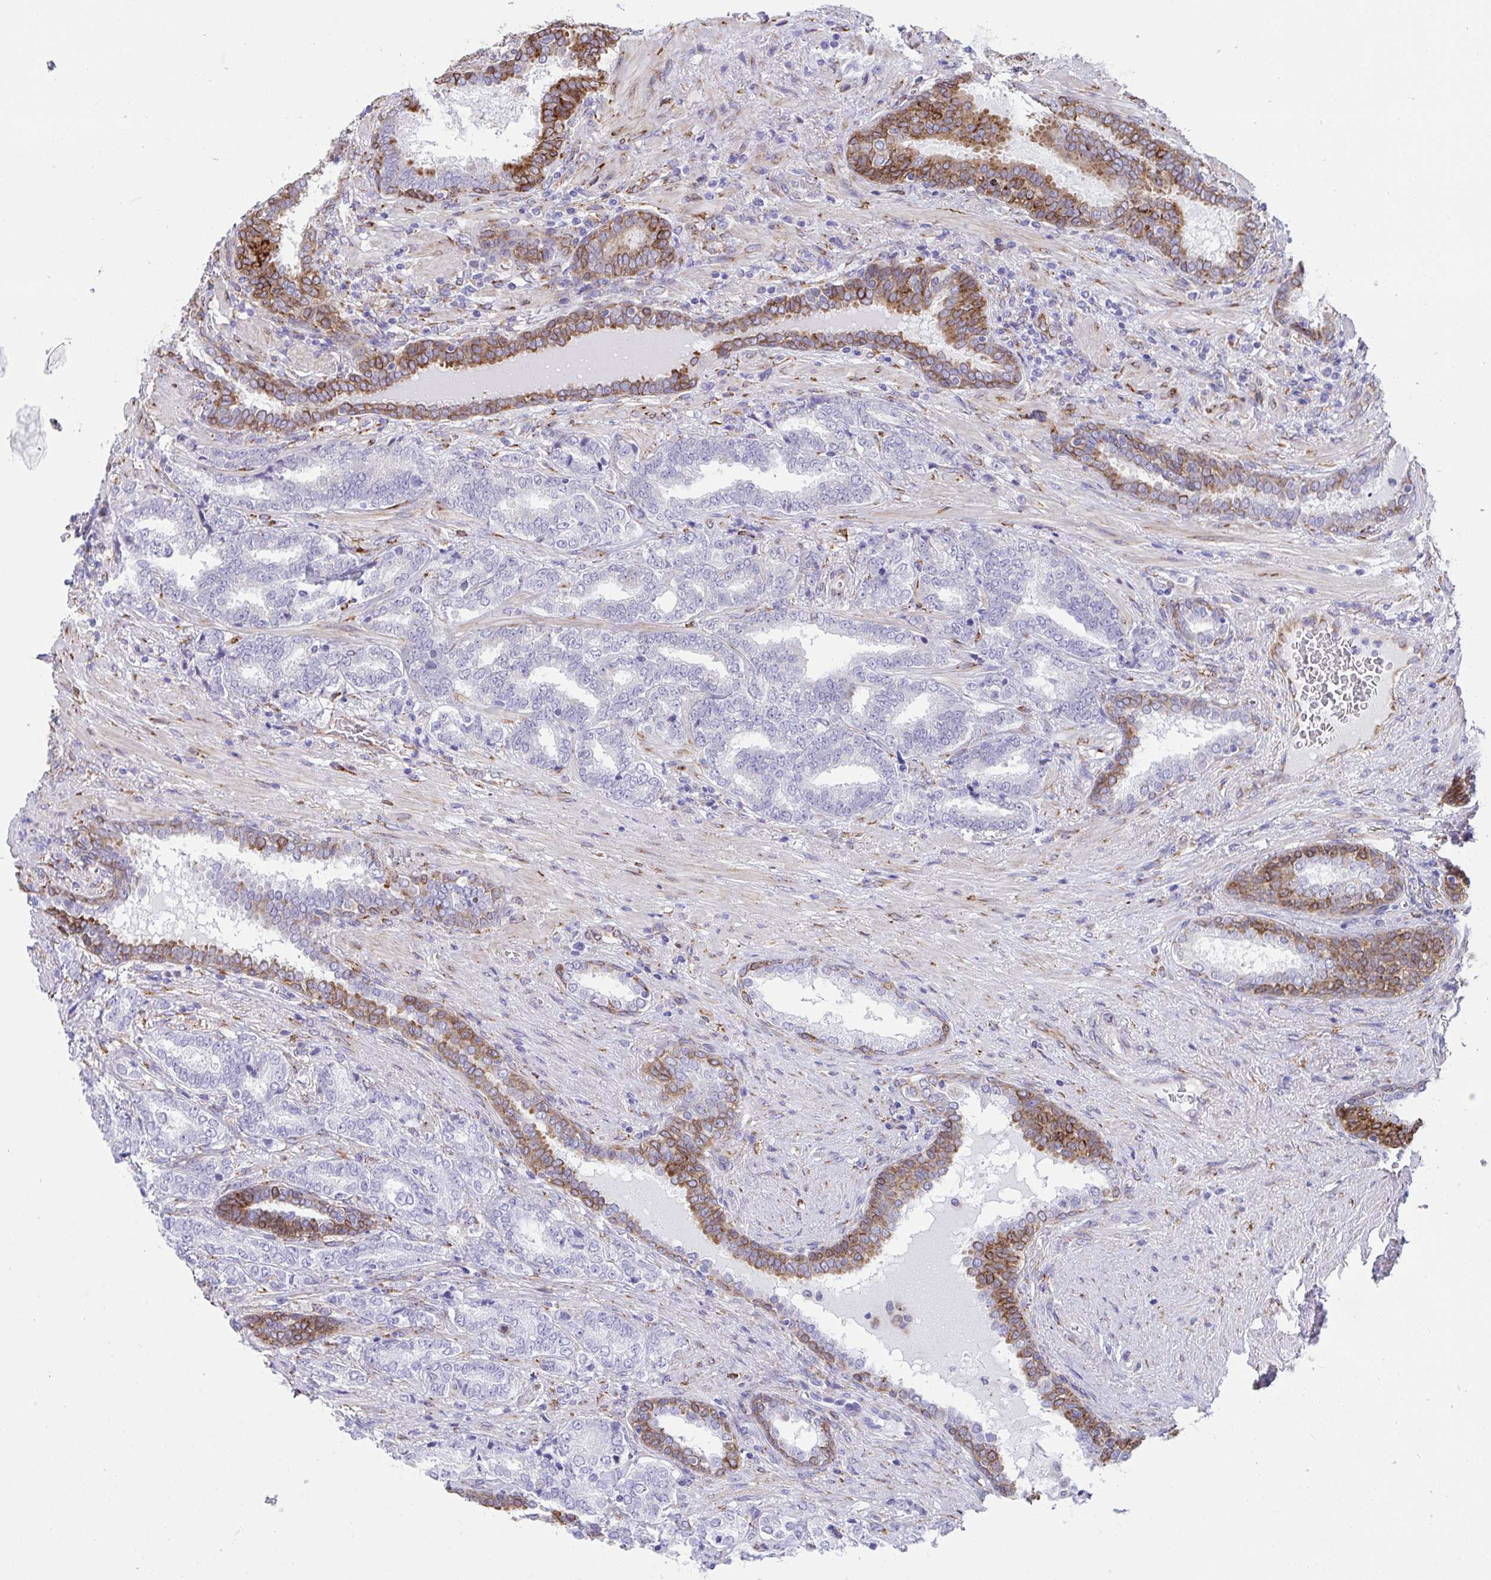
{"staining": {"intensity": "negative", "quantity": "none", "location": "none"}, "tissue": "prostate cancer", "cell_type": "Tumor cells", "image_type": "cancer", "snomed": [{"axis": "morphology", "description": "Adenocarcinoma, High grade"}, {"axis": "topography", "description": "Prostate"}], "caption": "There is no significant staining in tumor cells of high-grade adenocarcinoma (prostate).", "gene": "ASPH", "patient": {"sex": "male", "age": 72}}